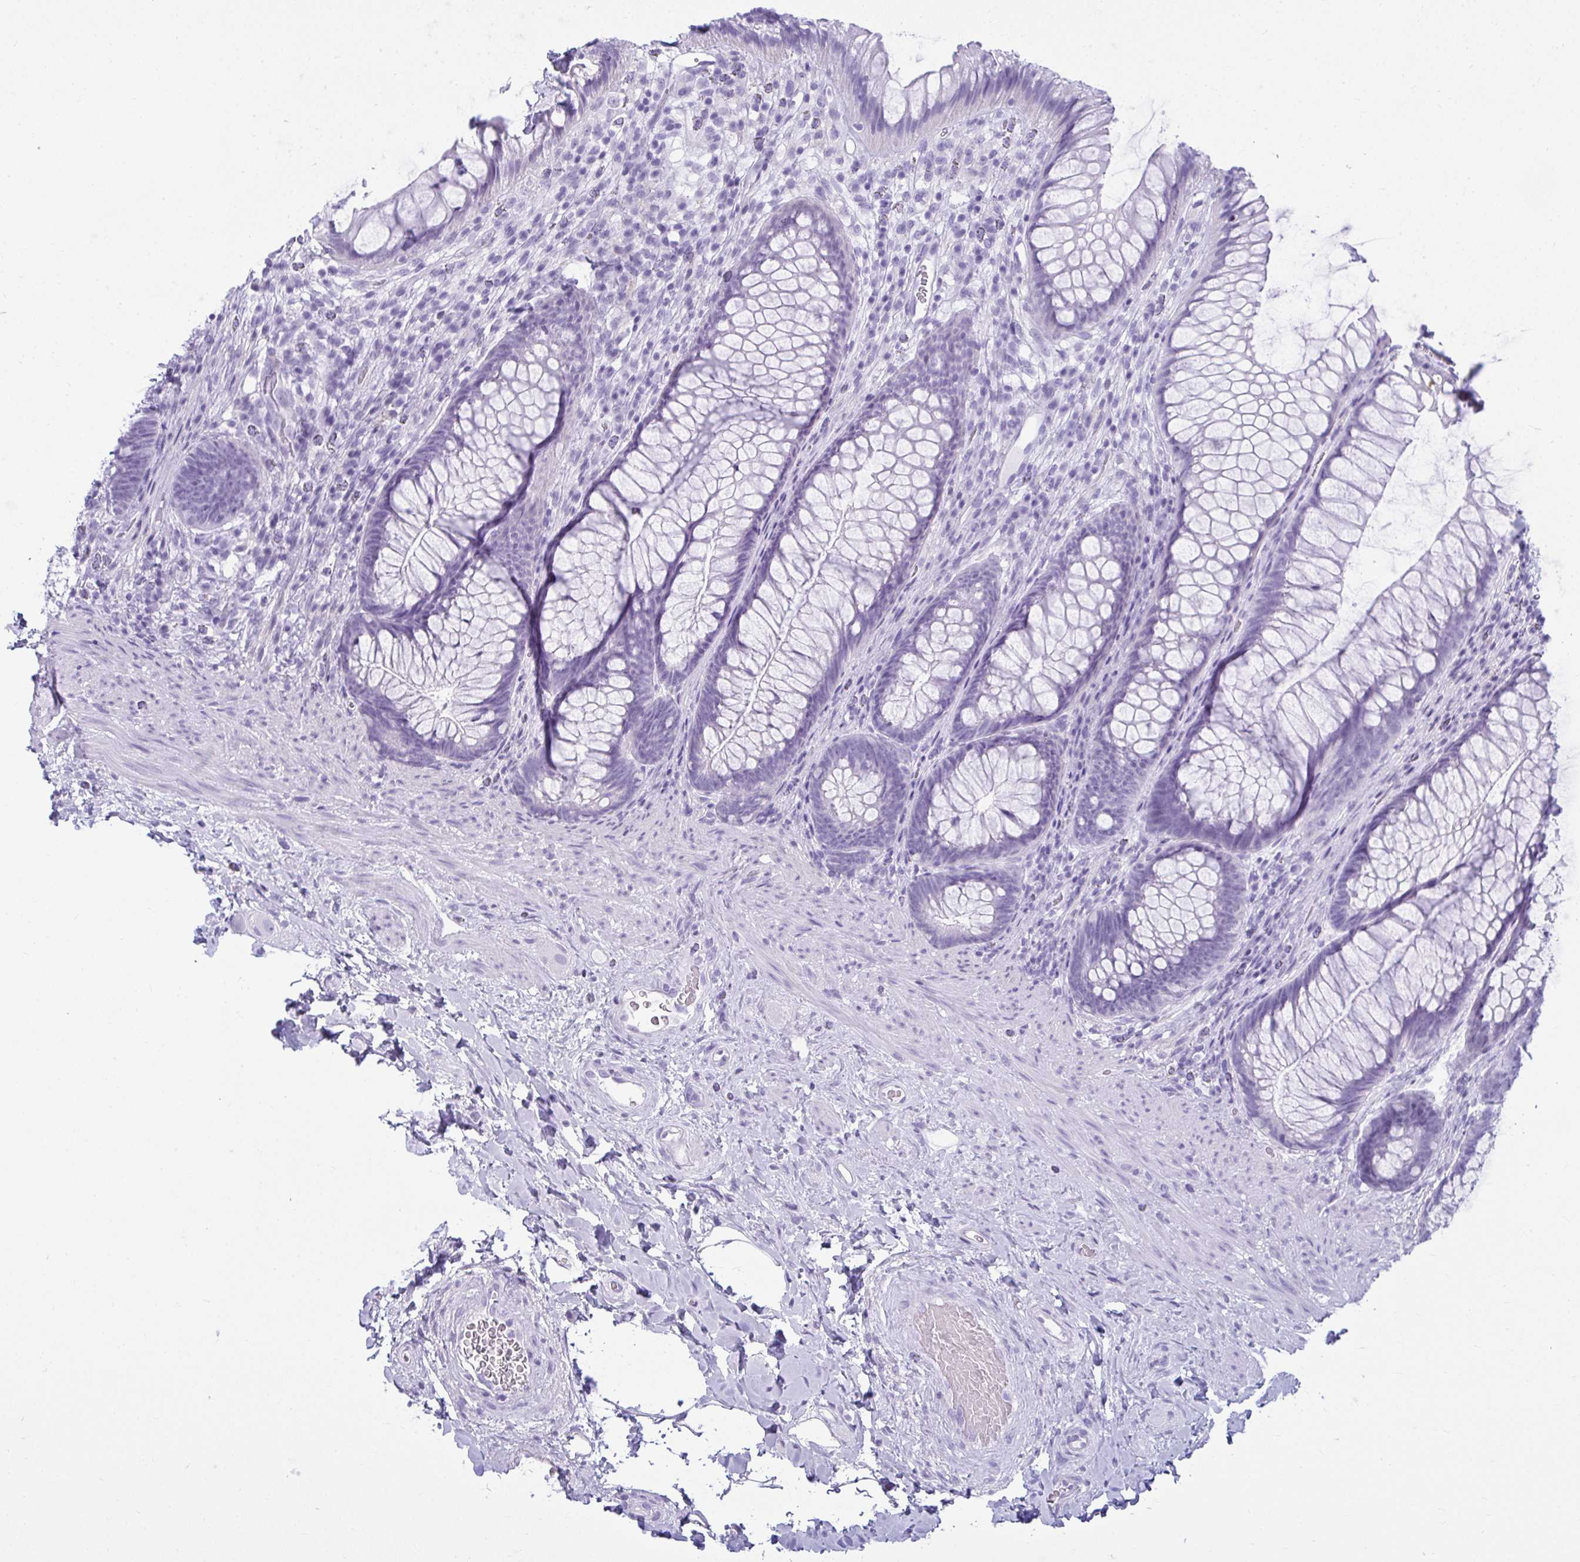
{"staining": {"intensity": "negative", "quantity": "none", "location": "none"}, "tissue": "rectum", "cell_type": "Glandular cells", "image_type": "normal", "snomed": [{"axis": "morphology", "description": "Normal tissue, NOS"}, {"axis": "topography", "description": "Rectum"}], "caption": "The immunohistochemistry image has no significant positivity in glandular cells of rectum. (Brightfield microscopy of DAB immunohistochemistry at high magnification).", "gene": "CLGN", "patient": {"sex": "male", "age": 53}}